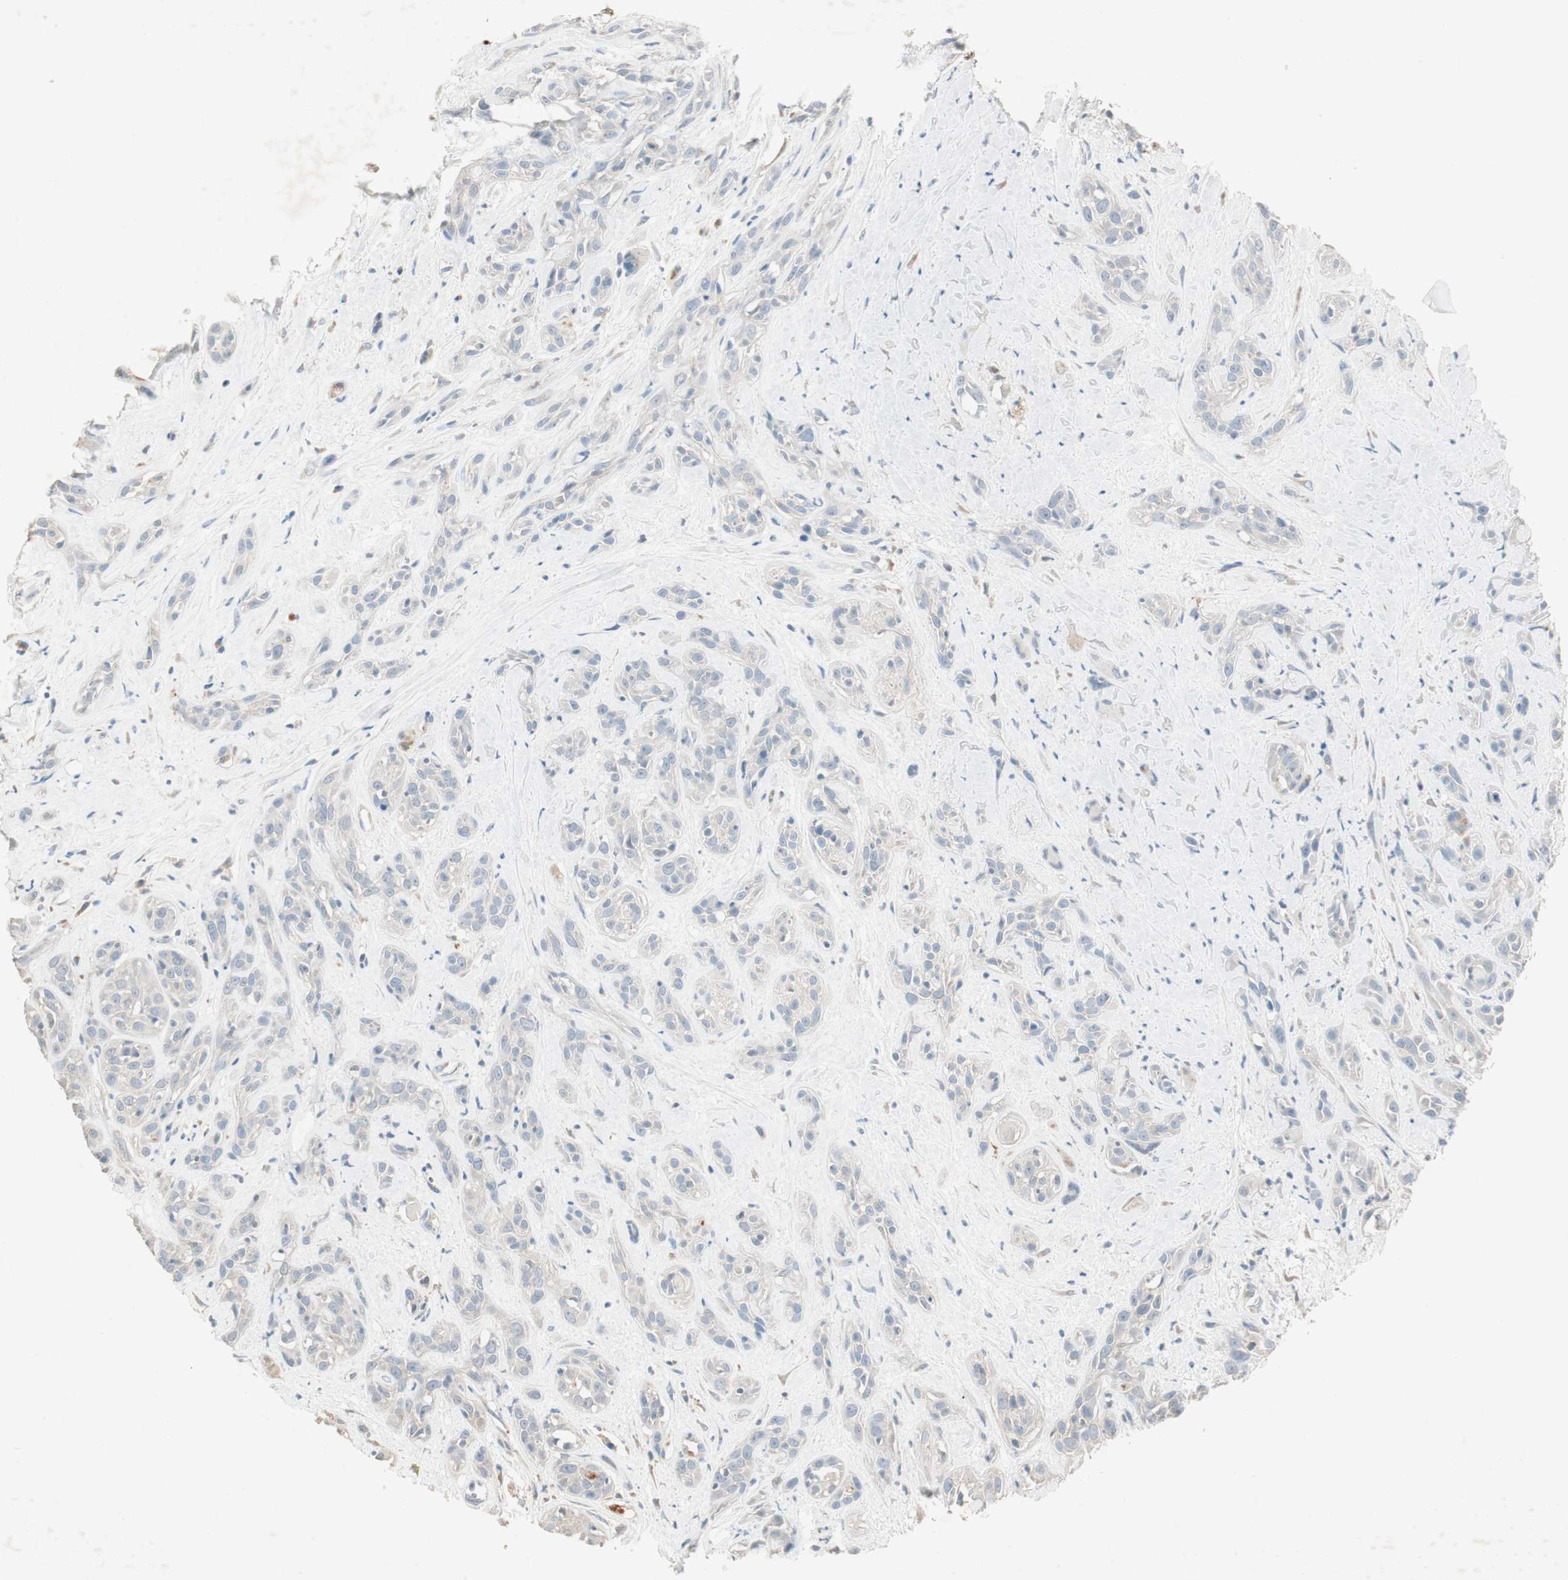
{"staining": {"intensity": "negative", "quantity": "none", "location": "none"}, "tissue": "head and neck cancer", "cell_type": "Tumor cells", "image_type": "cancer", "snomed": [{"axis": "morphology", "description": "Squamous cell carcinoma, NOS"}, {"axis": "topography", "description": "Head-Neck"}], "caption": "Tumor cells are negative for protein expression in human head and neck cancer (squamous cell carcinoma).", "gene": "KHK", "patient": {"sex": "male", "age": 62}}